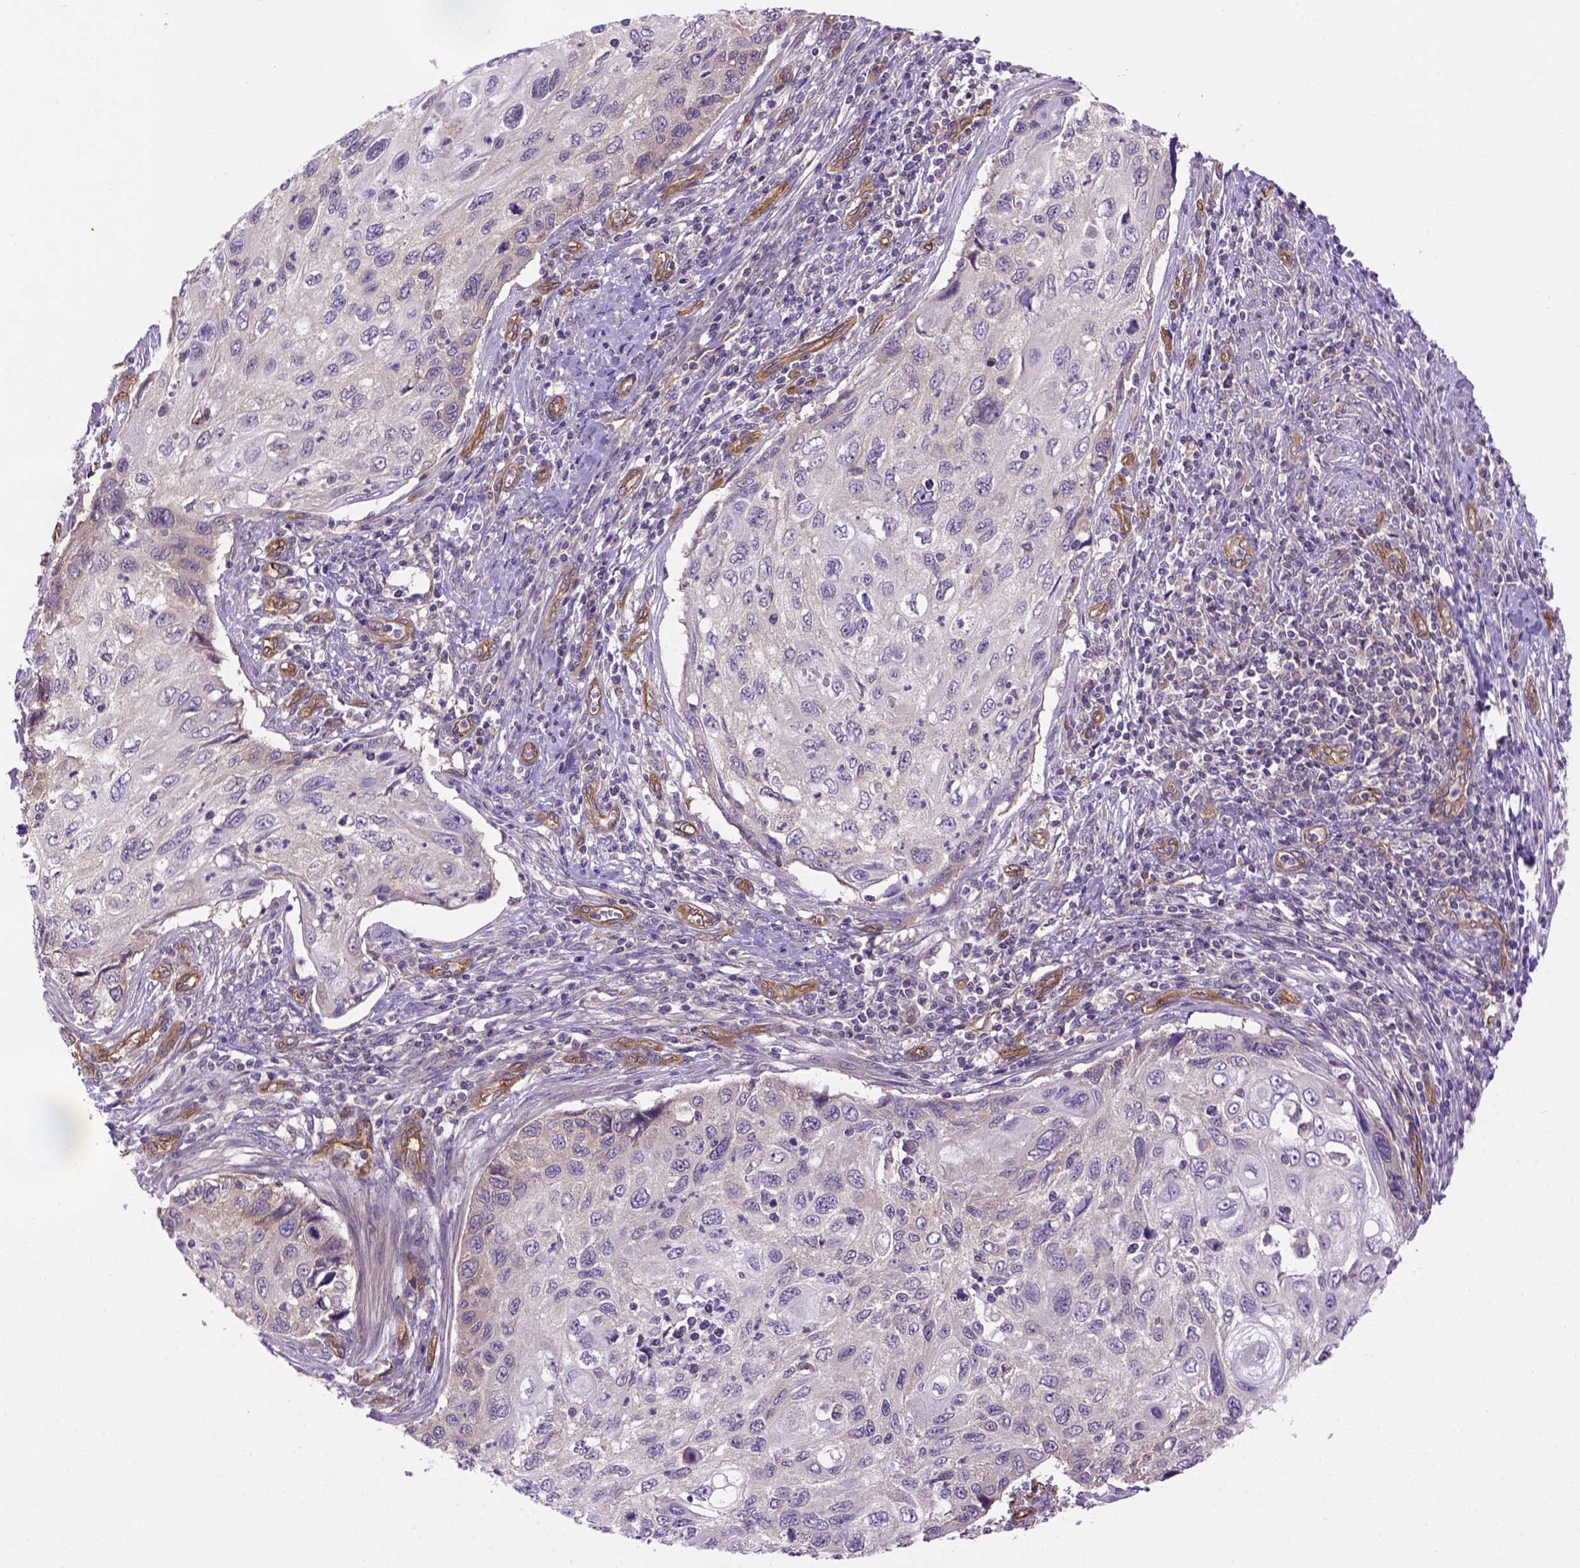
{"staining": {"intensity": "negative", "quantity": "none", "location": "none"}, "tissue": "cervical cancer", "cell_type": "Tumor cells", "image_type": "cancer", "snomed": [{"axis": "morphology", "description": "Squamous cell carcinoma, NOS"}, {"axis": "topography", "description": "Cervix"}], "caption": "Tumor cells show no significant protein positivity in cervical cancer (squamous cell carcinoma).", "gene": "CASKIN2", "patient": {"sex": "female", "age": 70}}